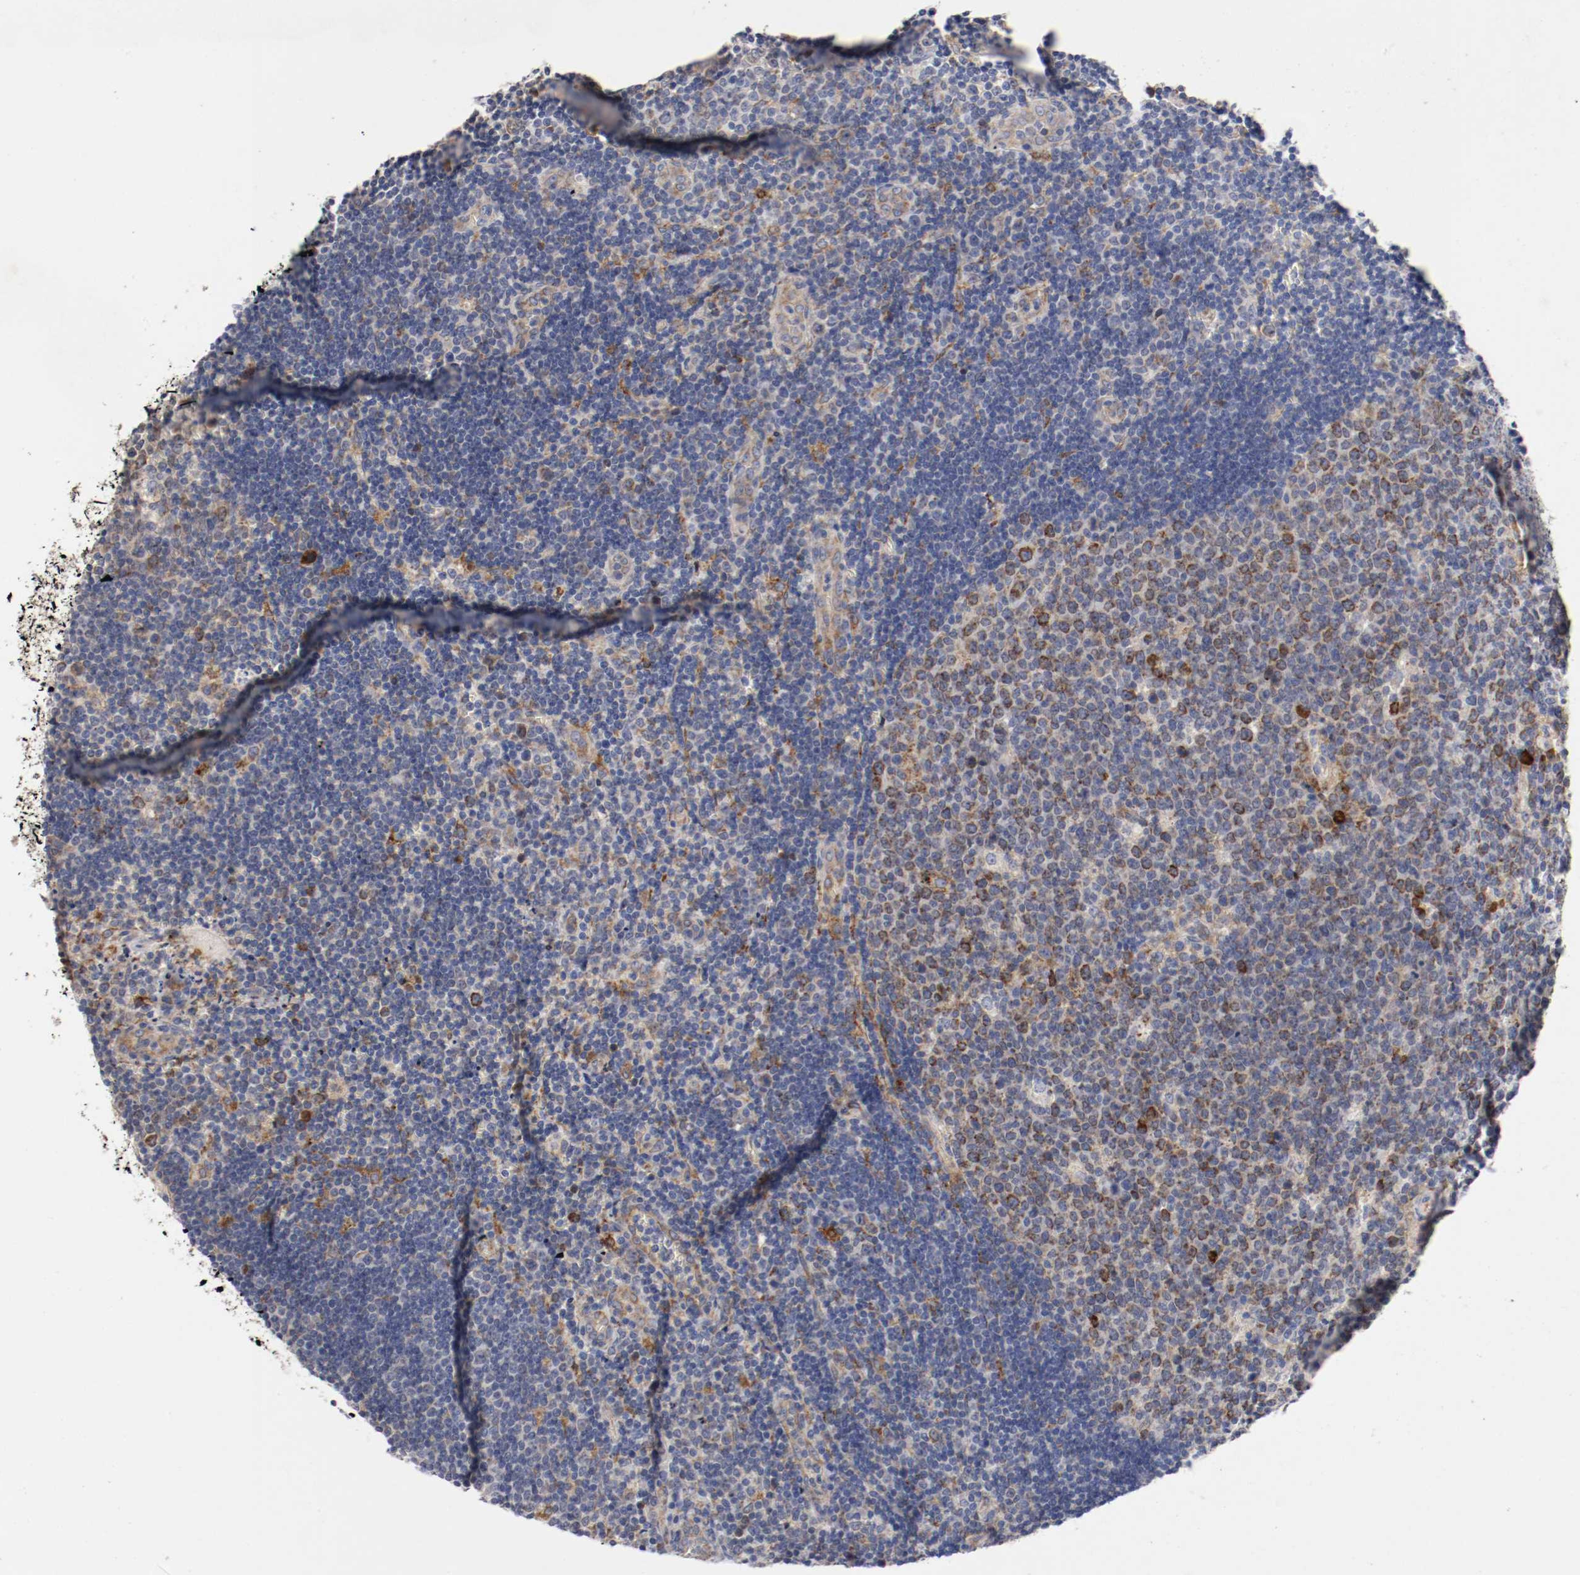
{"staining": {"intensity": "strong", "quantity": "25%-75%", "location": "cytoplasmic/membranous"}, "tissue": "lymph node", "cell_type": "Germinal center cells", "image_type": "normal", "snomed": [{"axis": "morphology", "description": "Normal tissue, NOS"}, {"axis": "topography", "description": "Lymph node"}, {"axis": "topography", "description": "Salivary gland"}], "caption": "Germinal center cells demonstrate high levels of strong cytoplasmic/membranous expression in about 25%-75% of cells in unremarkable lymph node. (DAB (3,3'-diaminobenzidine) = brown stain, brightfield microscopy at high magnification).", "gene": "TRAF2", "patient": {"sex": "male", "age": 8}}